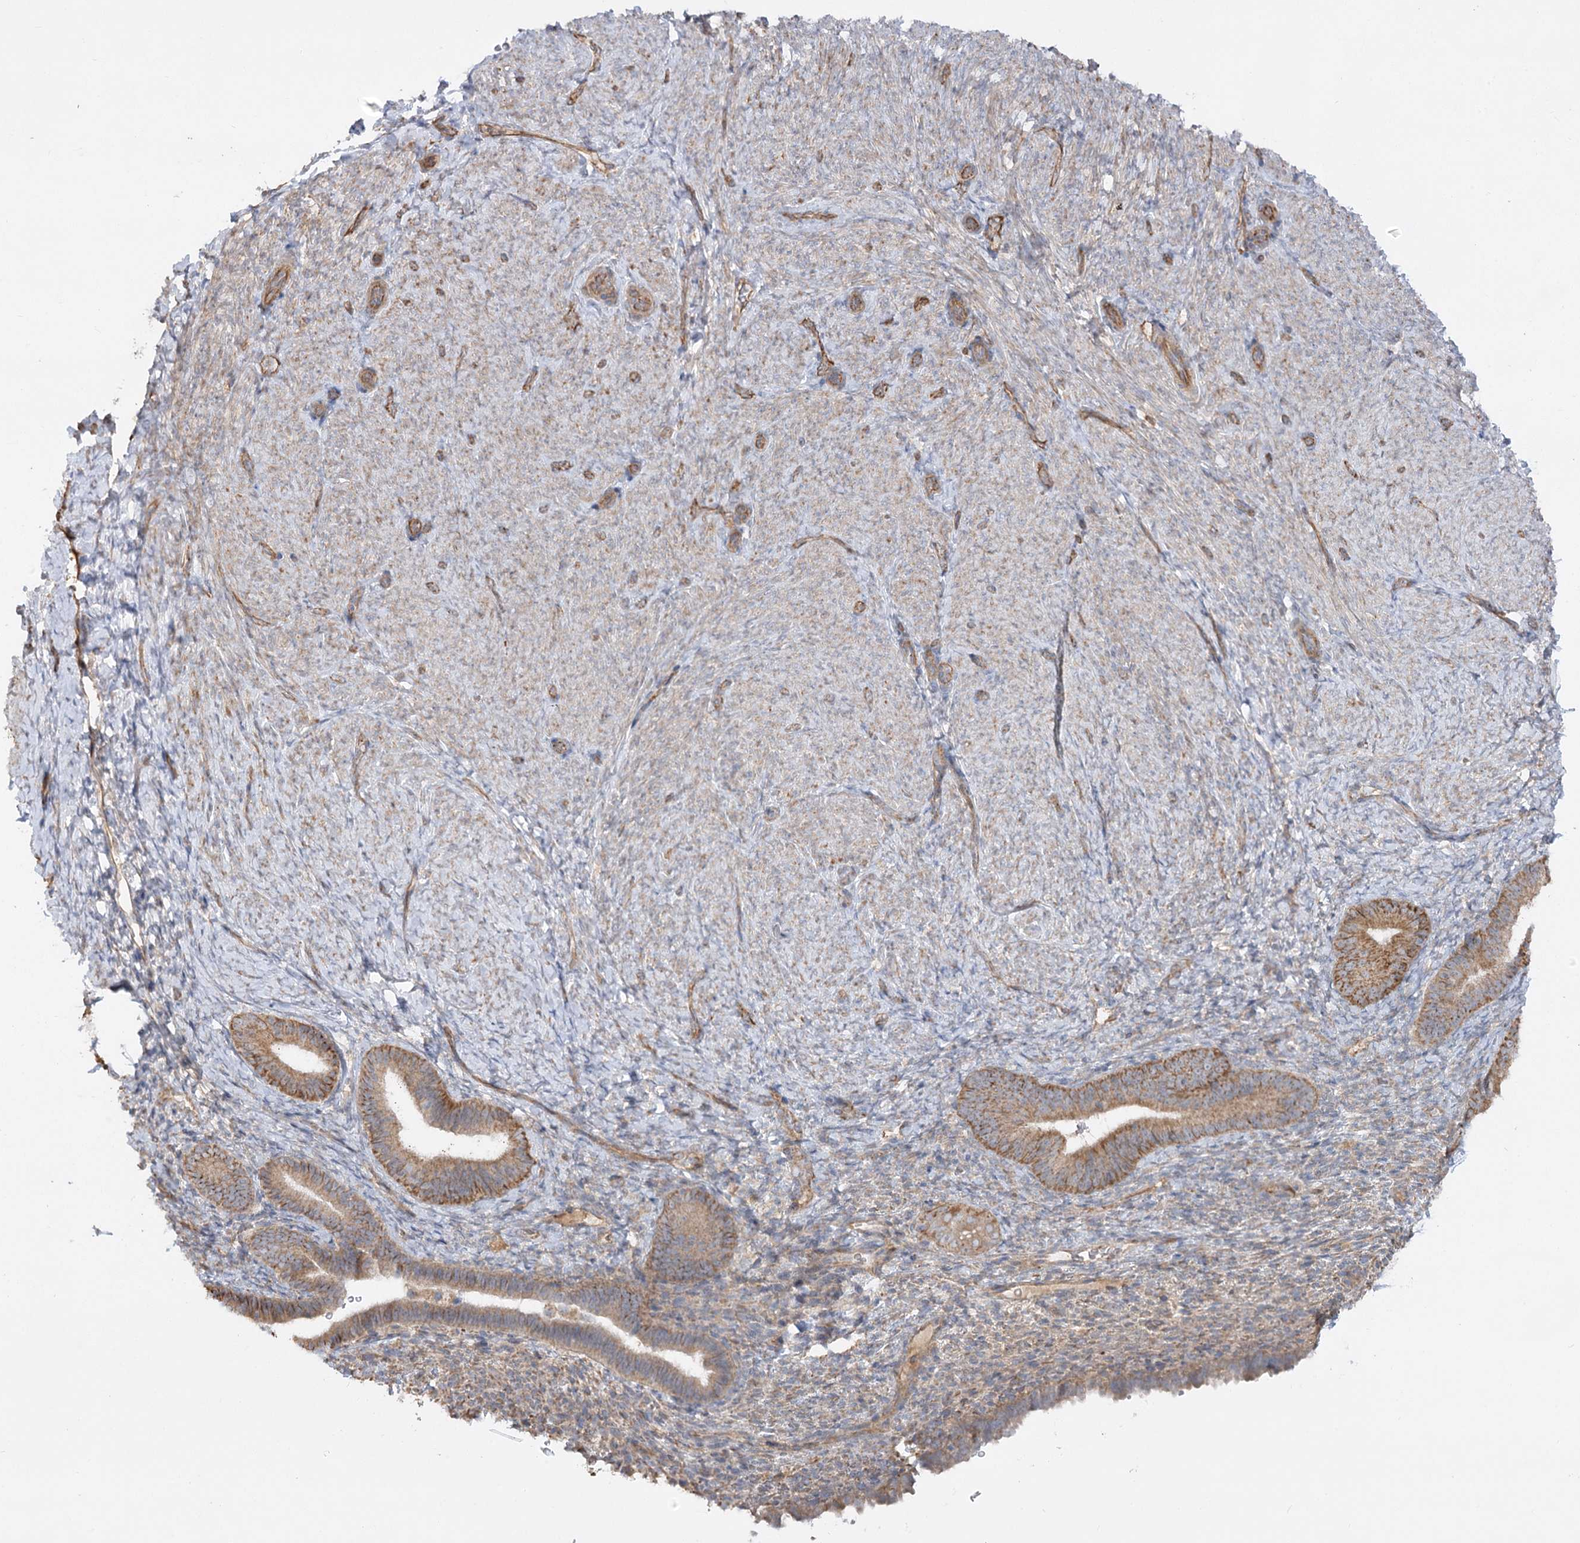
{"staining": {"intensity": "weak", "quantity": "<25%", "location": "cytoplasmic/membranous"}, "tissue": "endometrium", "cell_type": "Cells in endometrial stroma", "image_type": "normal", "snomed": [{"axis": "morphology", "description": "Normal tissue, NOS"}, {"axis": "topography", "description": "Endometrium"}], "caption": "DAB (3,3'-diaminobenzidine) immunohistochemical staining of benign human endometrium reveals no significant positivity in cells in endometrial stroma. (Immunohistochemistry (ihc), brightfield microscopy, high magnification).", "gene": "KIAA0825", "patient": {"sex": "female", "age": 65}}